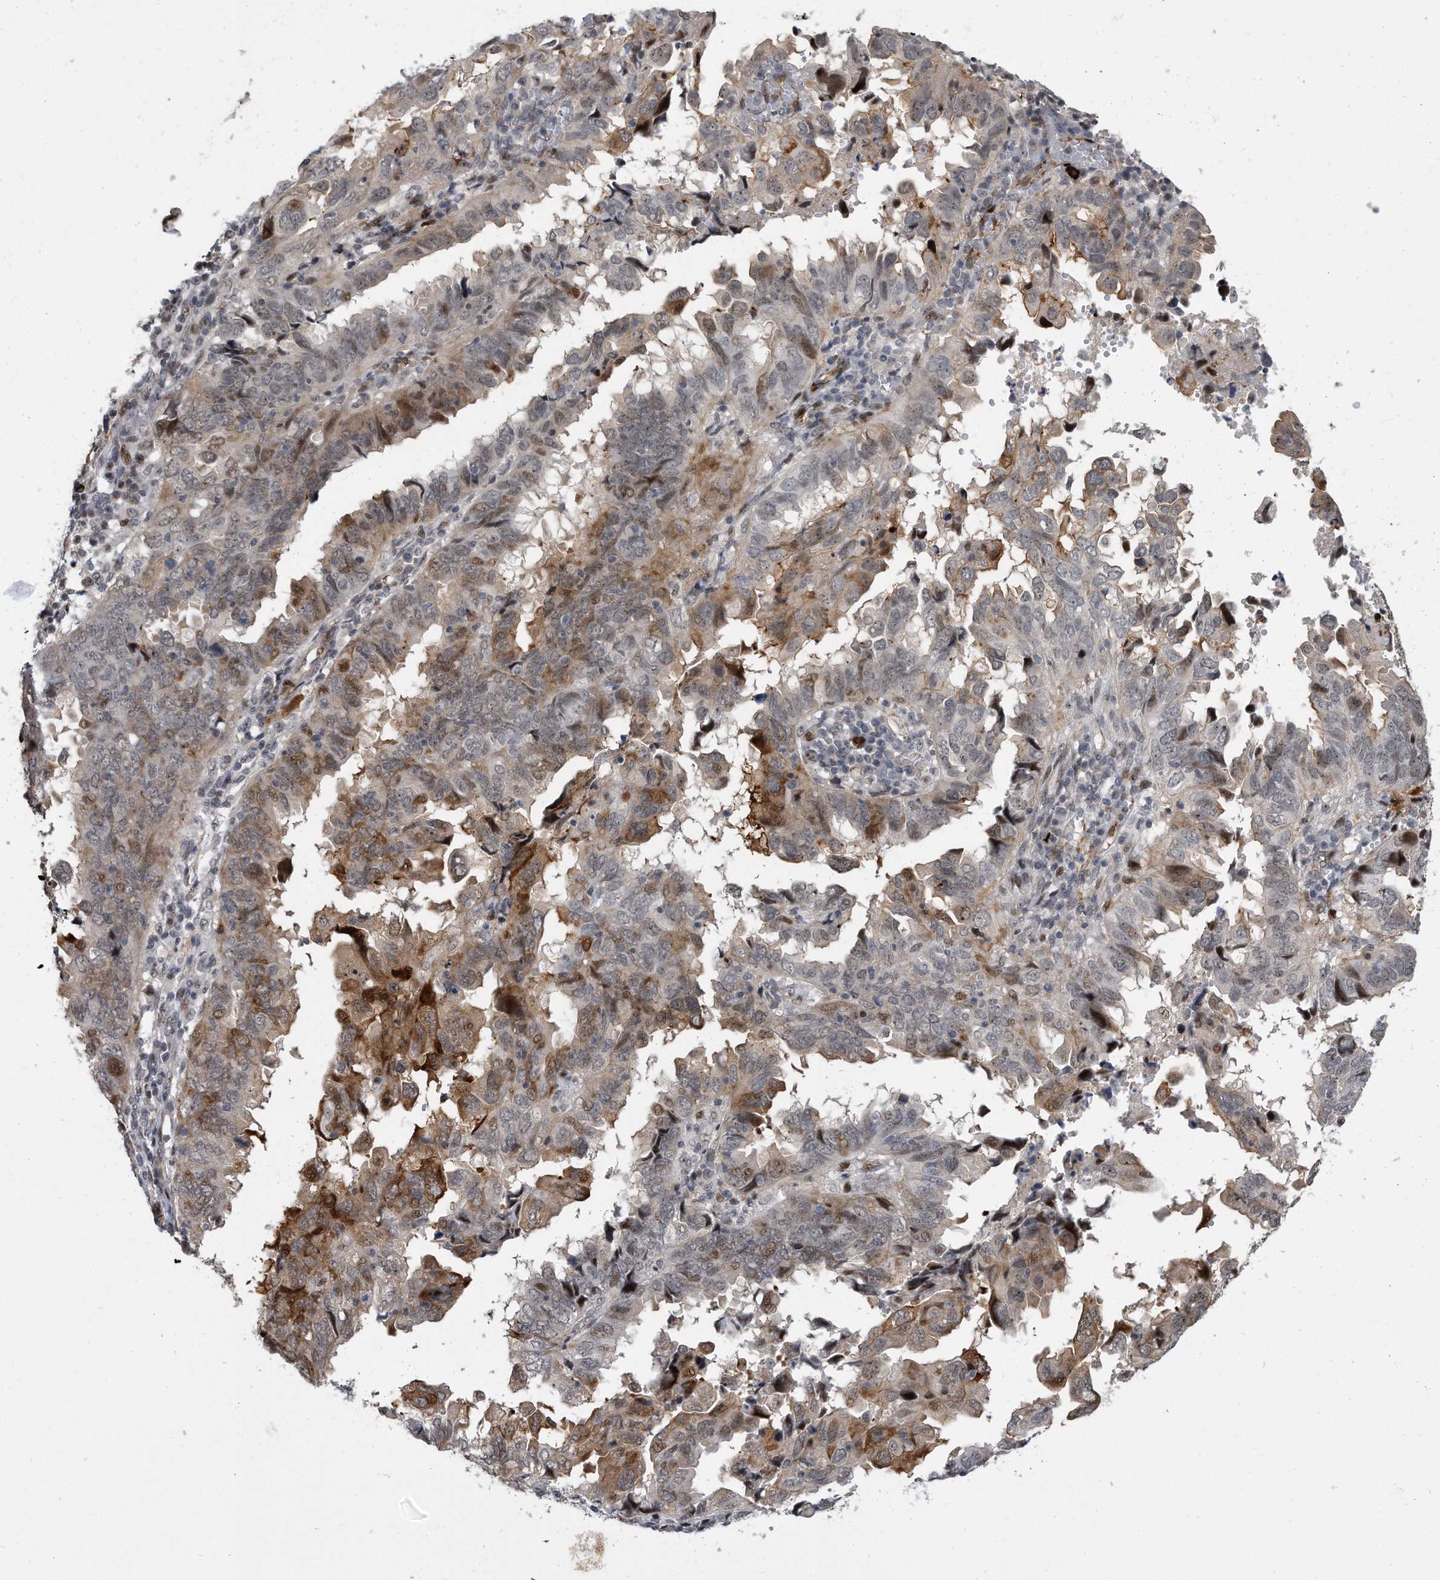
{"staining": {"intensity": "moderate", "quantity": "25%-75%", "location": "cytoplasmic/membranous,nuclear"}, "tissue": "endometrial cancer", "cell_type": "Tumor cells", "image_type": "cancer", "snomed": [{"axis": "morphology", "description": "Adenocarcinoma, NOS"}, {"axis": "topography", "description": "Uterus"}], "caption": "Protein expression analysis of human endometrial cancer (adenocarcinoma) reveals moderate cytoplasmic/membranous and nuclear staining in about 25%-75% of tumor cells.", "gene": "PGBD2", "patient": {"sex": "female", "age": 77}}